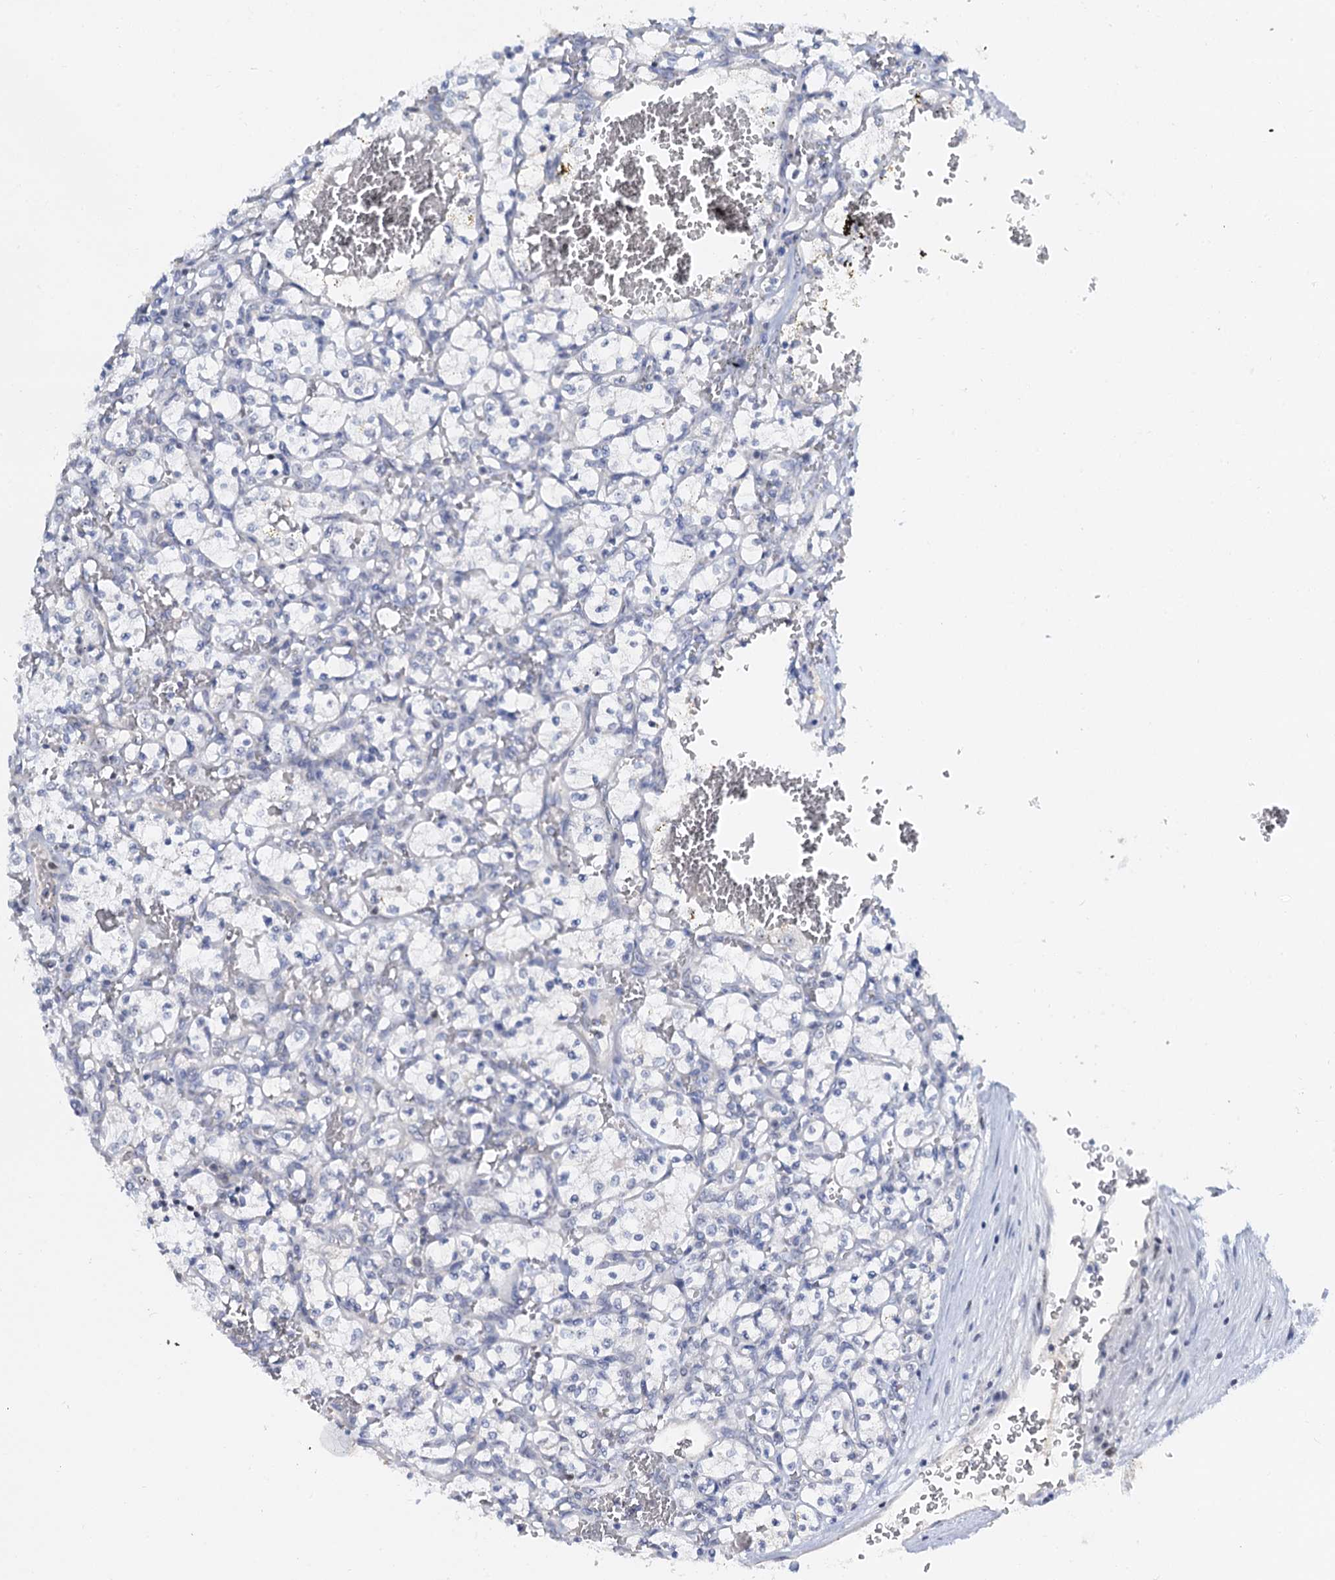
{"staining": {"intensity": "negative", "quantity": "none", "location": "none"}, "tissue": "renal cancer", "cell_type": "Tumor cells", "image_type": "cancer", "snomed": [{"axis": "morphology", "description": "Adenocarcinoma, NOS"}, {"axis": "topography", "description": "Kidney"}], "caption": "Immunohistochemical staining of human renal cancer (adenocarcinoma) exhibits no significant staining in tumor cells.", "gene": "NOP2", "patient": {"sex": "female", "age": 69}}